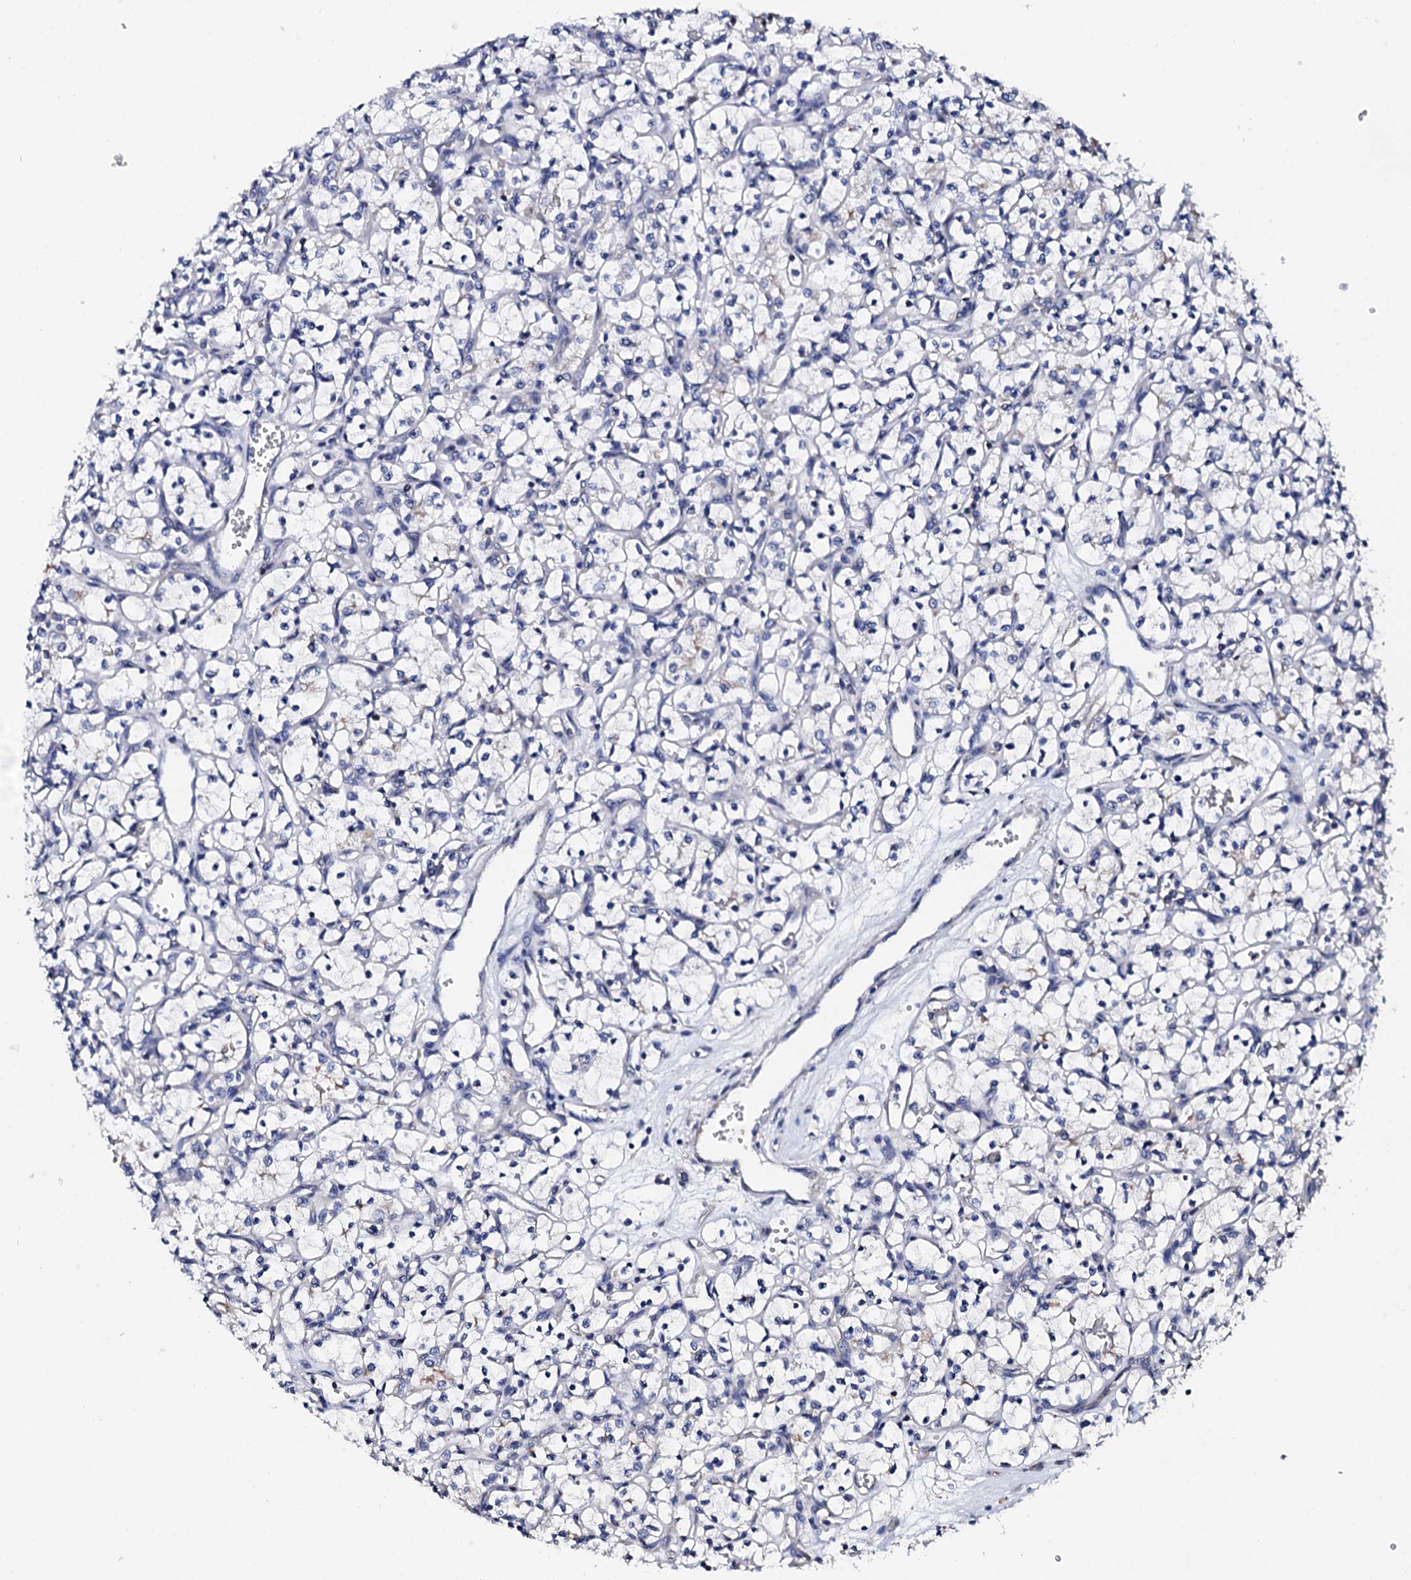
{"staining": {"intensity": "negative", "quantity": "none", "location": "none"}, "tissue": "renal cancer", "cell_type": "Tumor cells", "image_type": "cancer", "snomed": [{"axis": "morphology", "description": "Adenocarcinoma, NOS"}, {"axis": "topography", "description": "Kidney"}], "caption": "DAB (3,3'-diaminobenzidine) immunohistochemical staining of renal cancer shows no significant staining in tumor cells.", "gene": "NUP58", "patient": {"sex": "female", "age": 69}}